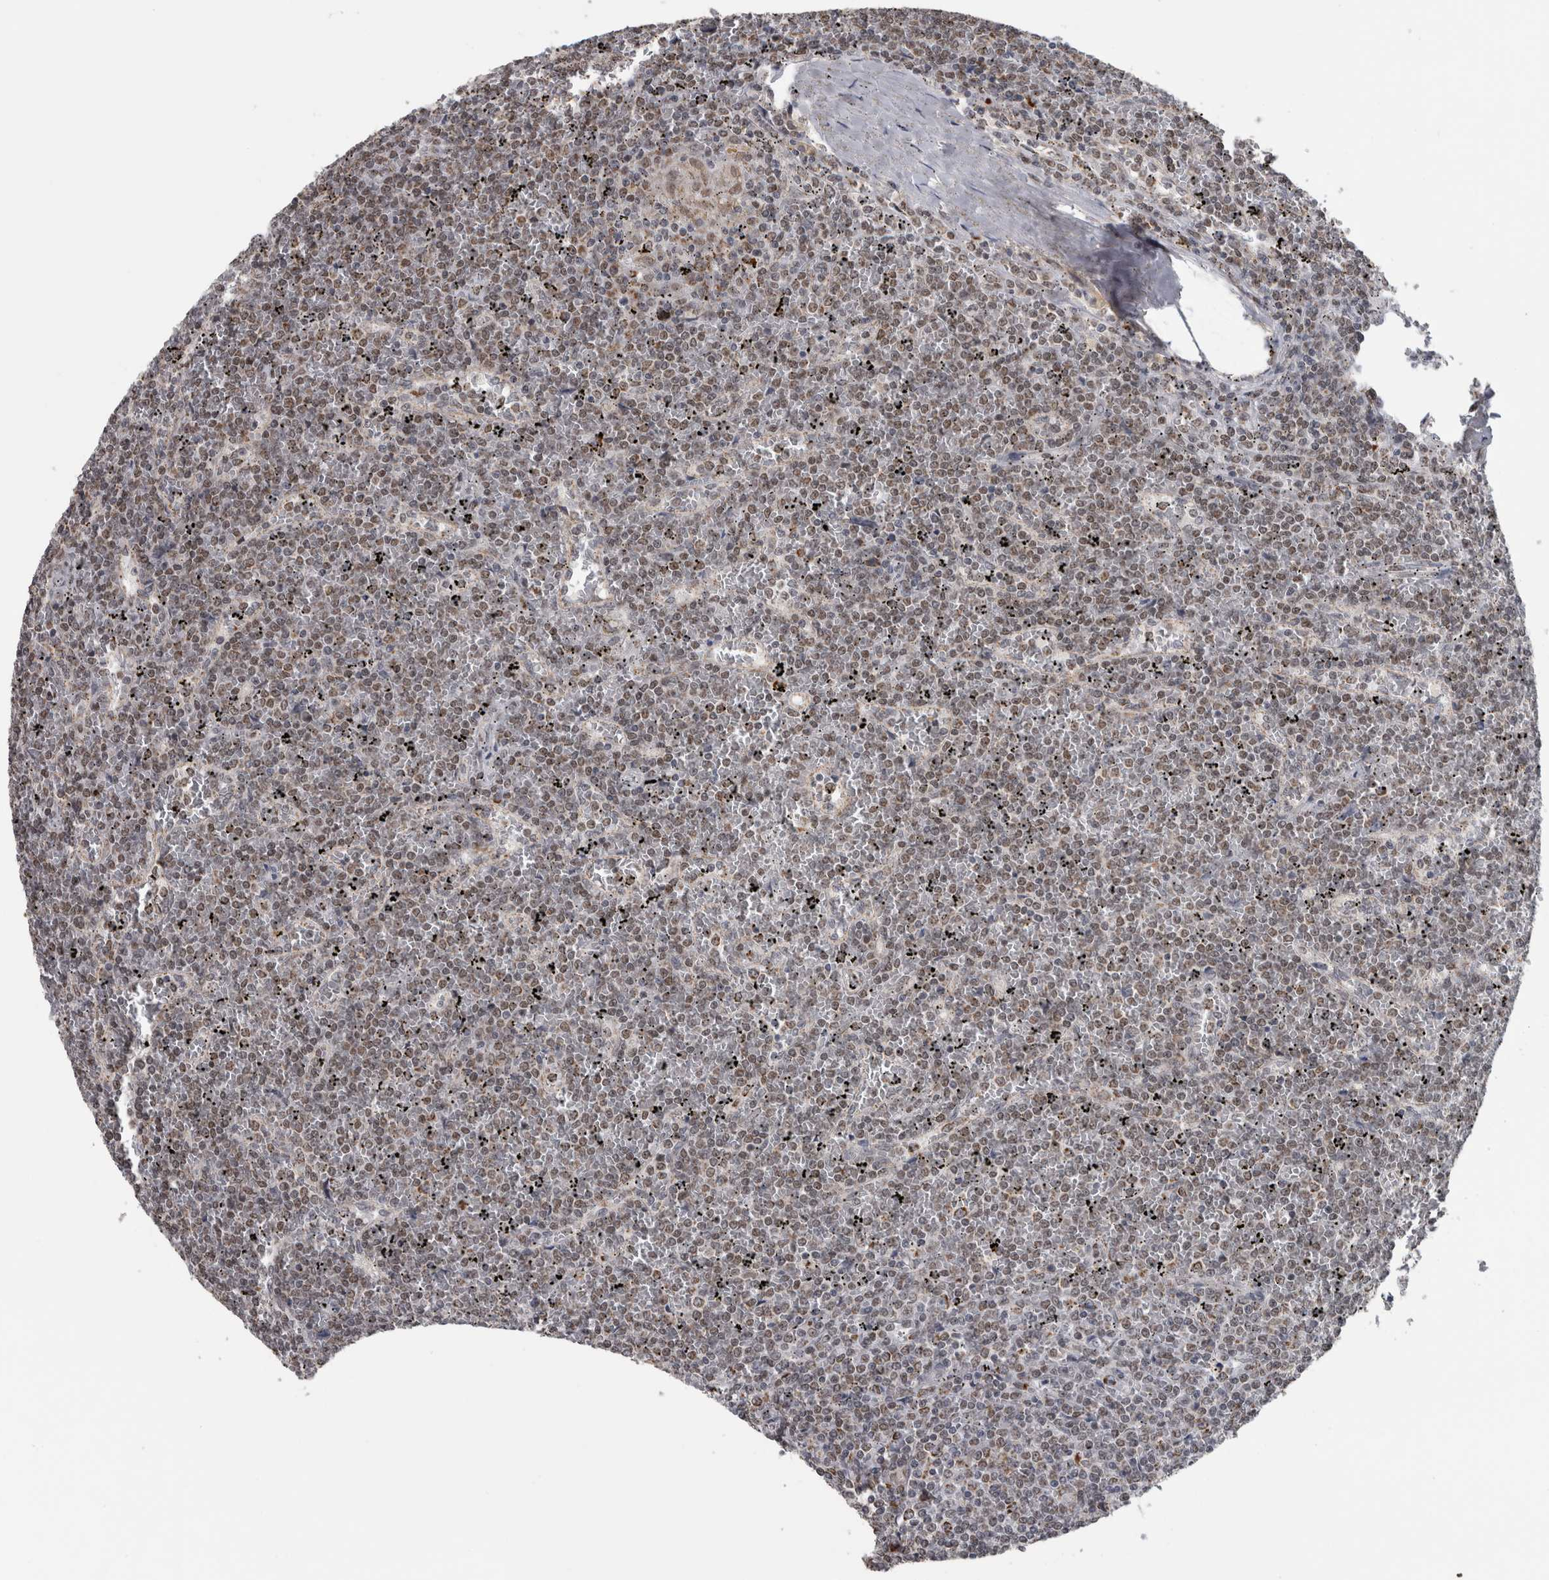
{"staining": {"intensity": "moderate", "quantity": "25%-75%", "location": "cytoplasmic/membranous"}, "tissue": "lymphoma", "cell_type": "Tumor cells", "image_type": "cancer", "snomed": [{"axis": "morphology", "description": "Malignant lymphoma, non-Hodgkin's type, Low grade"}, {"axis": "topography", "description": "Spleen"}], "caption": "Protein staining reveals moderate cytoplasmic/membranous staining in approximately 25%-75% of tumor cells in malignant lymphoma, non-Hodgkin's type (low-grade).", "gene": "OR2K2", "patient": {"sex": "female", "age": 19}}